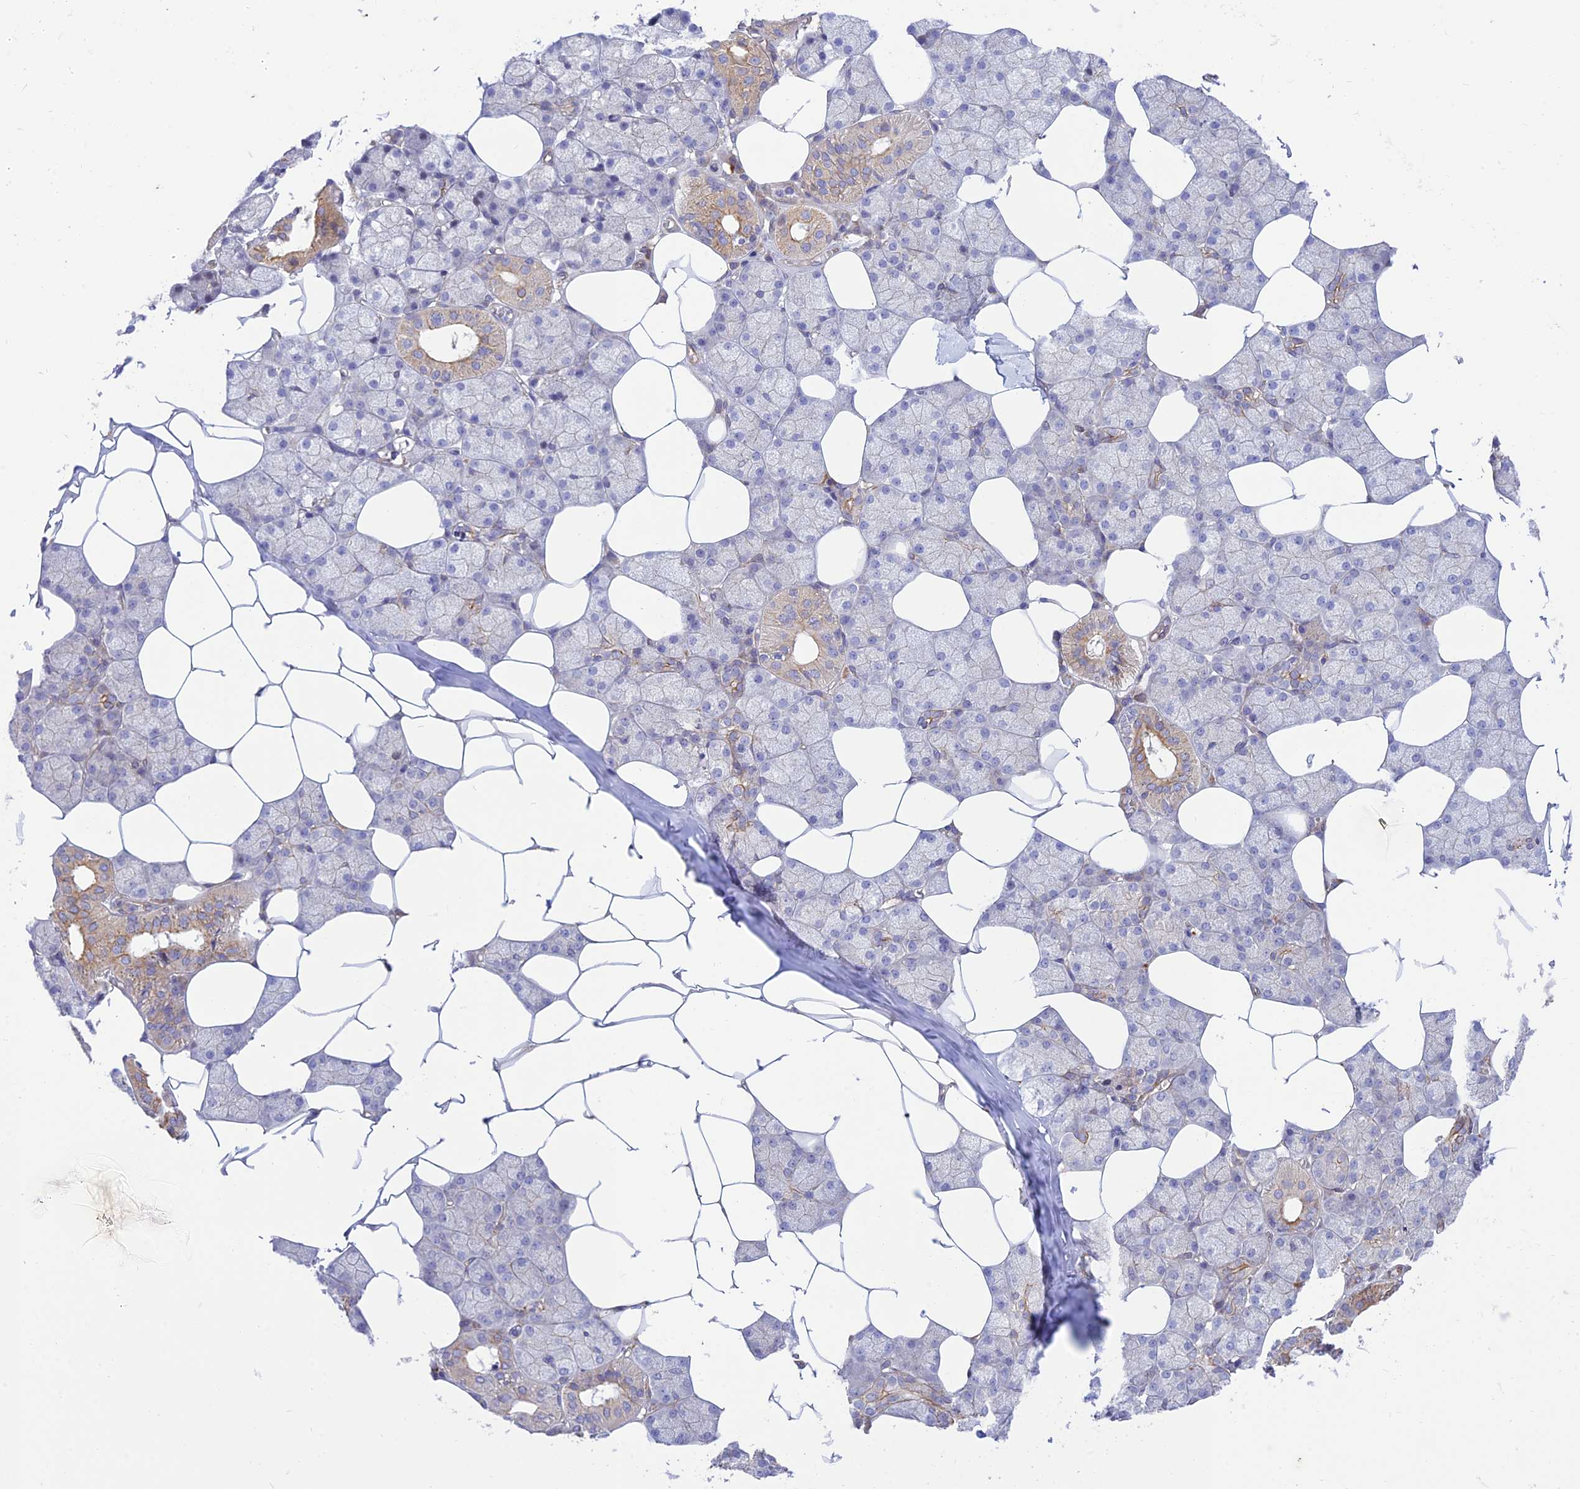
{"staining": {"intensity": "moderate", "quantity": "<25%", "location": "cytoplasmic/membranous"}, "tissue": "salivary gland", "cell_type": "Glandular cells", "image_type": "normal", "snomed": [{"axis": "morphology", "description": "Normal tissue, NOS"}, {"axis": "topography", "description": "Salivary gland"}], "caption": "Normal salivary gland exhibits moderate cytoplasmic/membranous expression in approximately <25% of glandular cells.", "gene": "KCNAB1", "patient": {"sex": "male", "age": 62}}